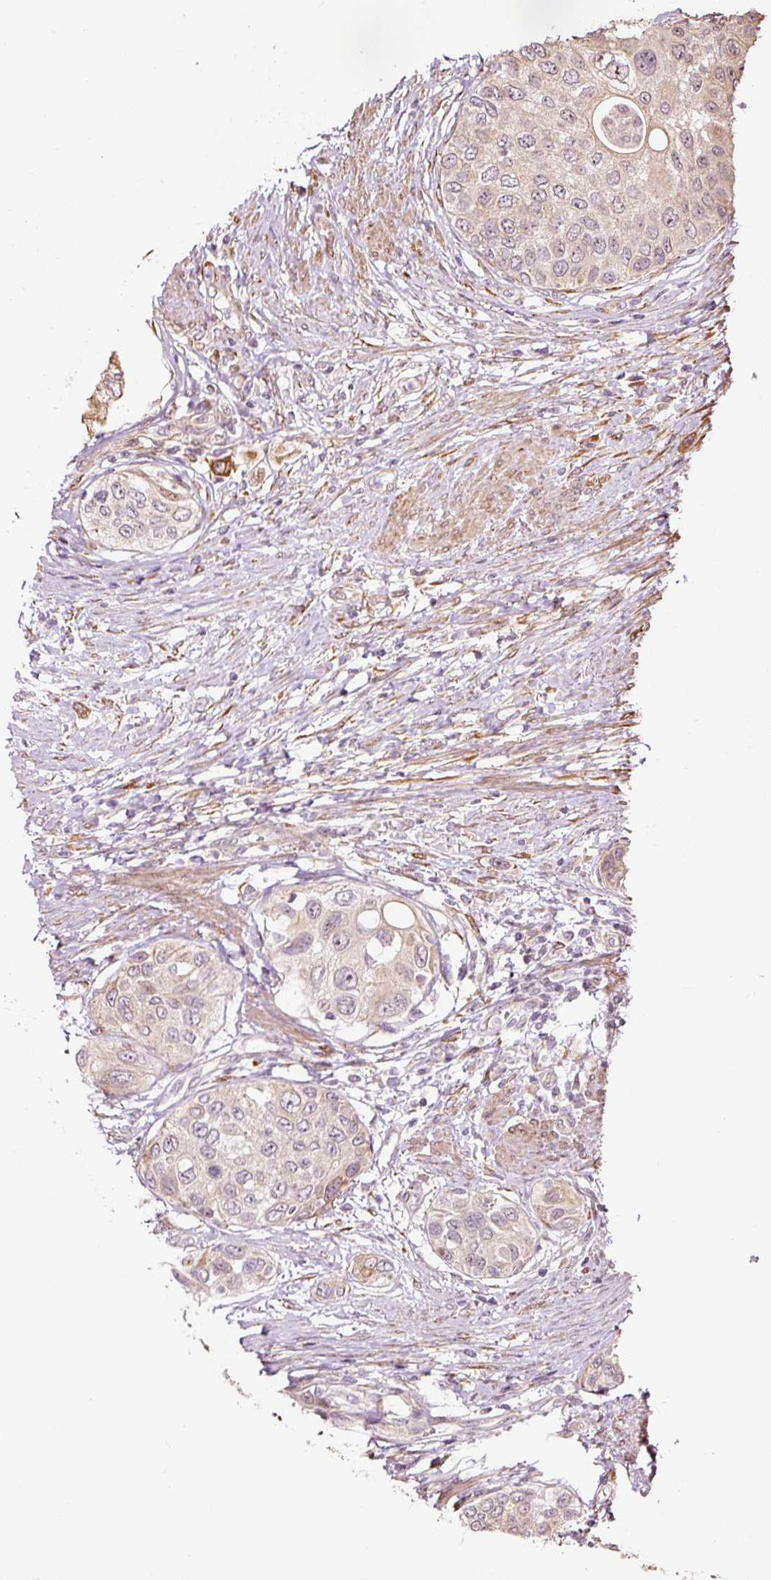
{"staining": {"intensity": "weak", "quantity": "<25%", "location": "cytoplasmic/membranous"}, "tissue": "urothelial cancer", "cell_type": "Tumor cells", "image_type": "cancer", "snomed": [{"axis": "morphology", "description": "Urothelial carcinoma, High grade"}, {"axis": "topography", "description": "Urinary bladder"}], "caption": "Human urothelial cancer stained for a protein using IHC shows no staining in tumor cells.", "gene": "ETF1", "patient": {"sex": "female", "age": 56}}